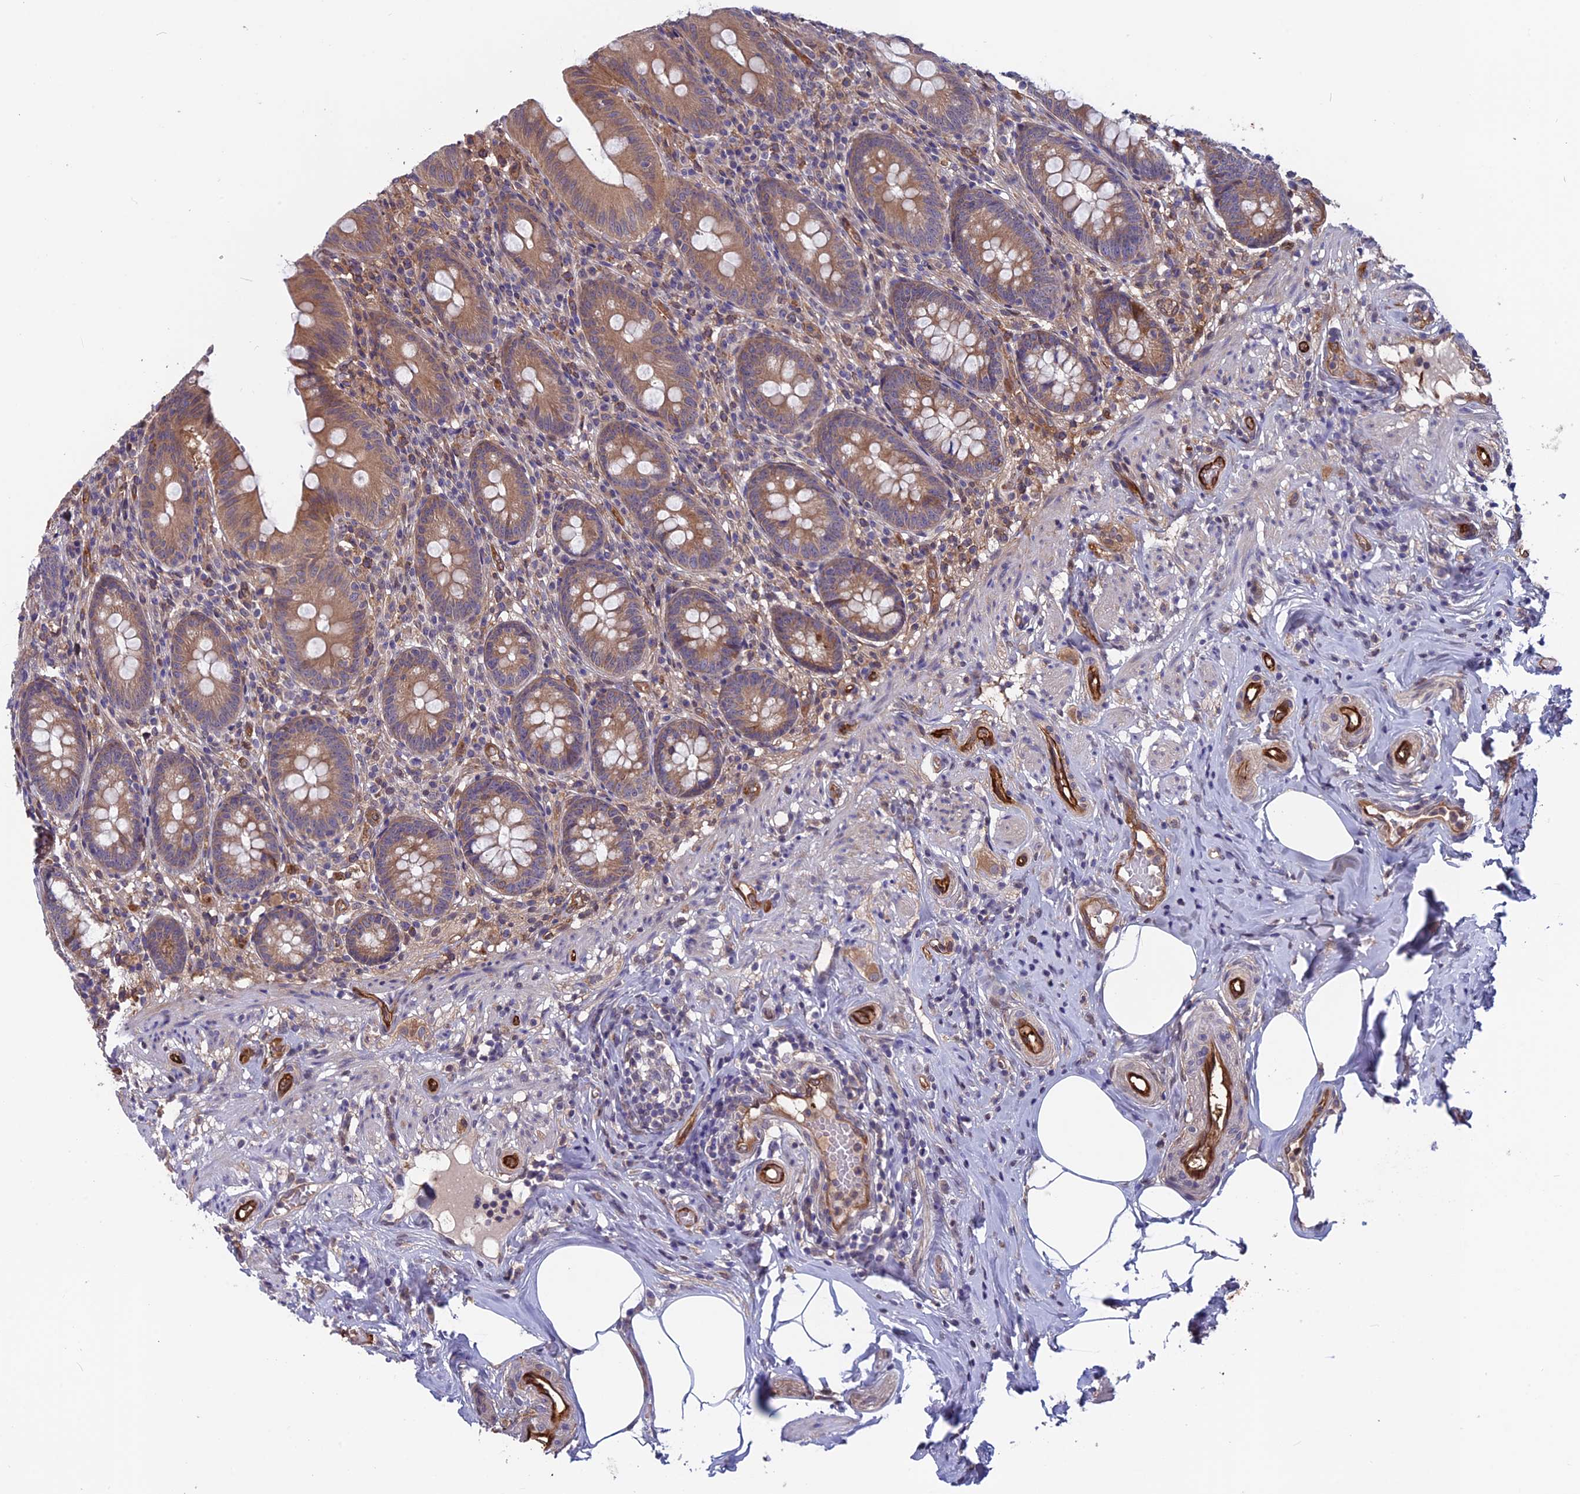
{"staining": {"intensity": "moderate", "quantity": ">75%", "location": "cytoplasmic/membranous"}, "tissue": "appendix", "cell_type": "Glandular cells", "image_type": "normal", "snomed": [{"axis": "morphology", "description": "Normal tissue, NOS"}, {"axis": "topography", "description": "Appendix"}], "caption": "Brown immunohistochemical staining in unremarkable appendix shows moderate cytoplasmic/membranous positivity in approximately >75% of glandular cells.", "gene": "MAST2", "patient": {"sex": "male", "age": 55}}